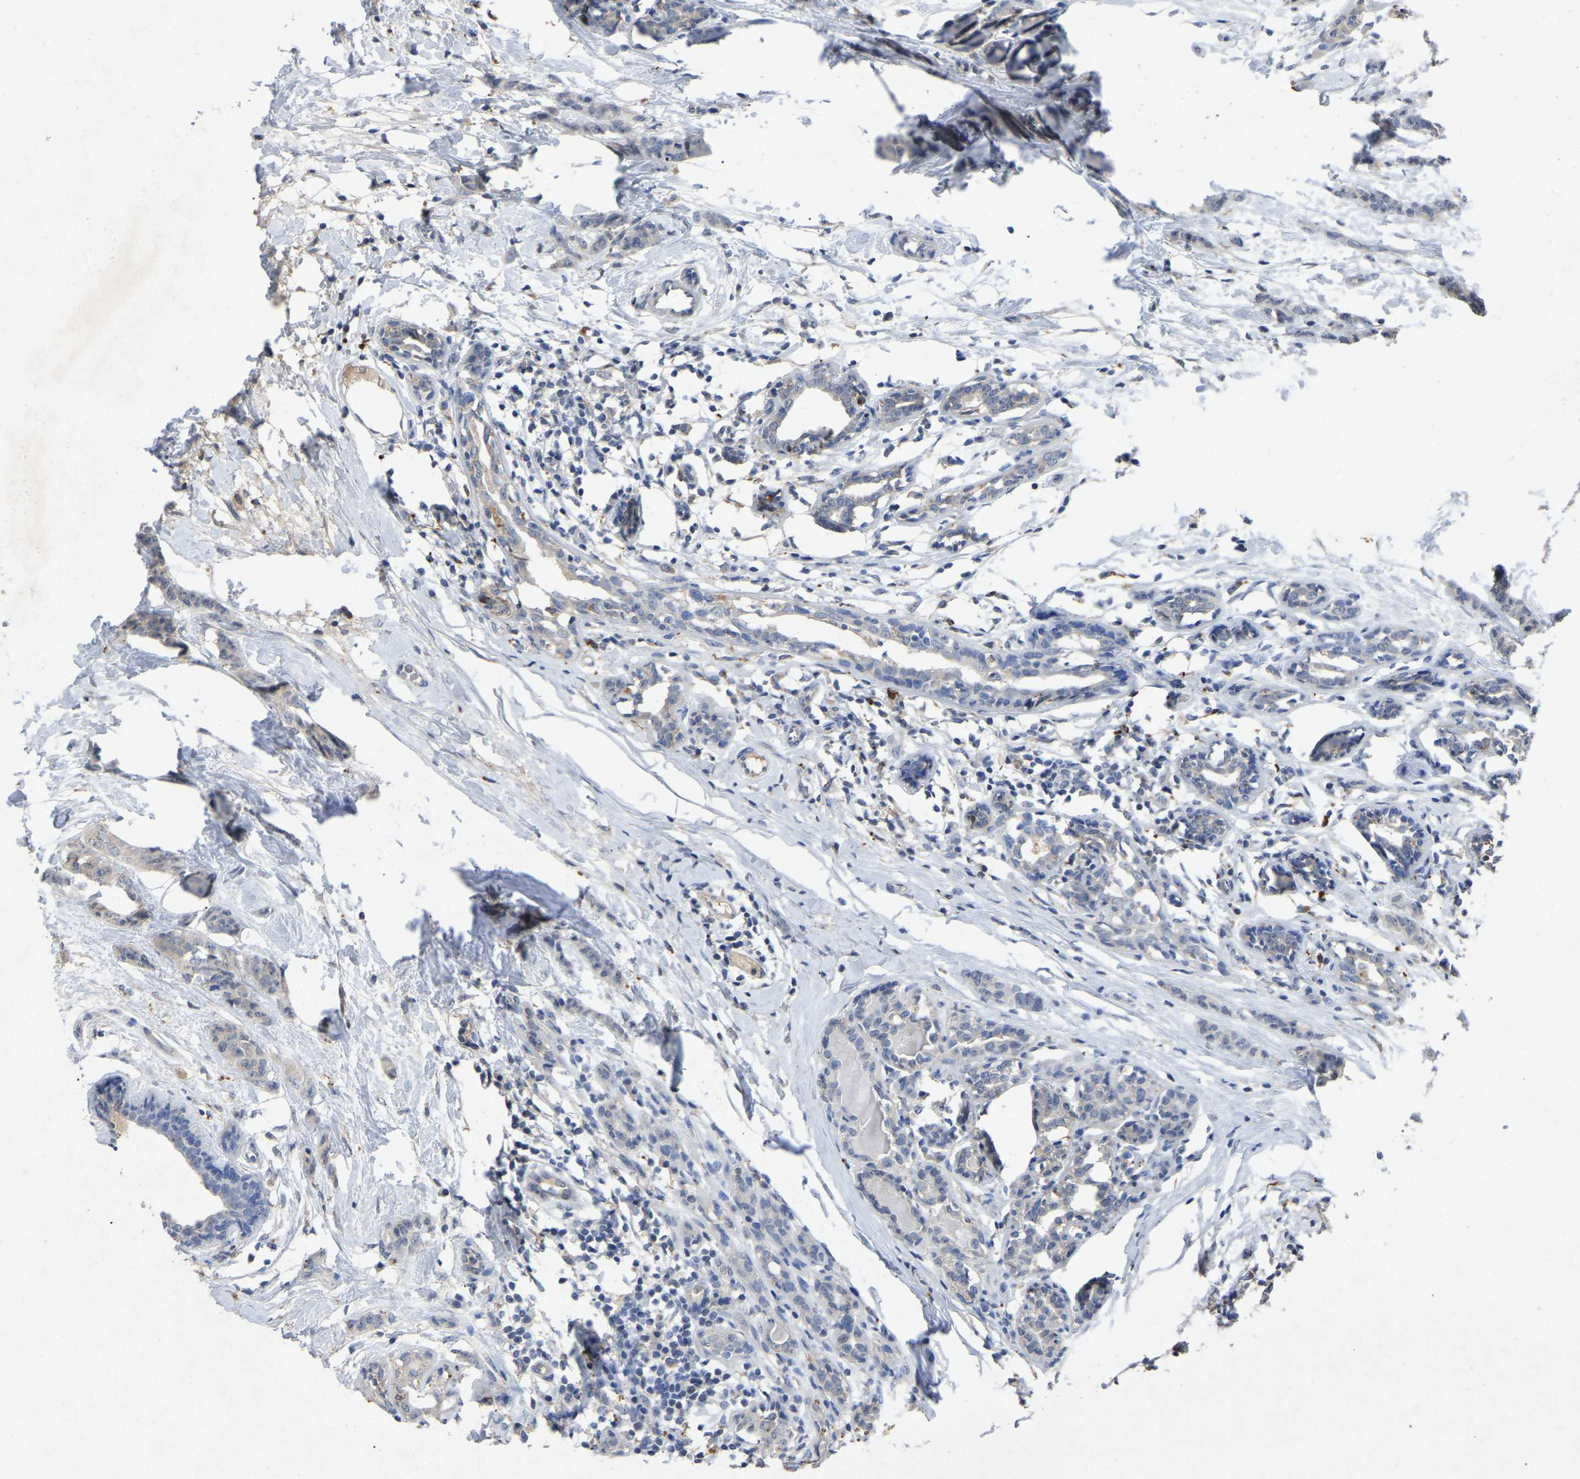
{"staining": {"intensity": "negative", "quantity": "none", "location": "none"}, "tissue": "breast cancer", "cell_type": "Tumor cells", "image_type": "cancer", "snomed": [{"axis": "morphology", "description": "Normal tissue, NOS"}, {"axis": "morphology", "description": "Duct carcinoma"}, {"axis": "topography", "description": "Breast"}], "caption": "IHC histopathology image of breast invasive ductal carcinoma stained for a protein (brown), which demonstrates no expression in tumor cells. The staining is performed using DAB (3,3'-diaminobenzidine) brown chromogen with nuclei counter-stained in using hematoxylin.", "gene": "SMPD2", "patient": {"sex": "female", "age": 40}}